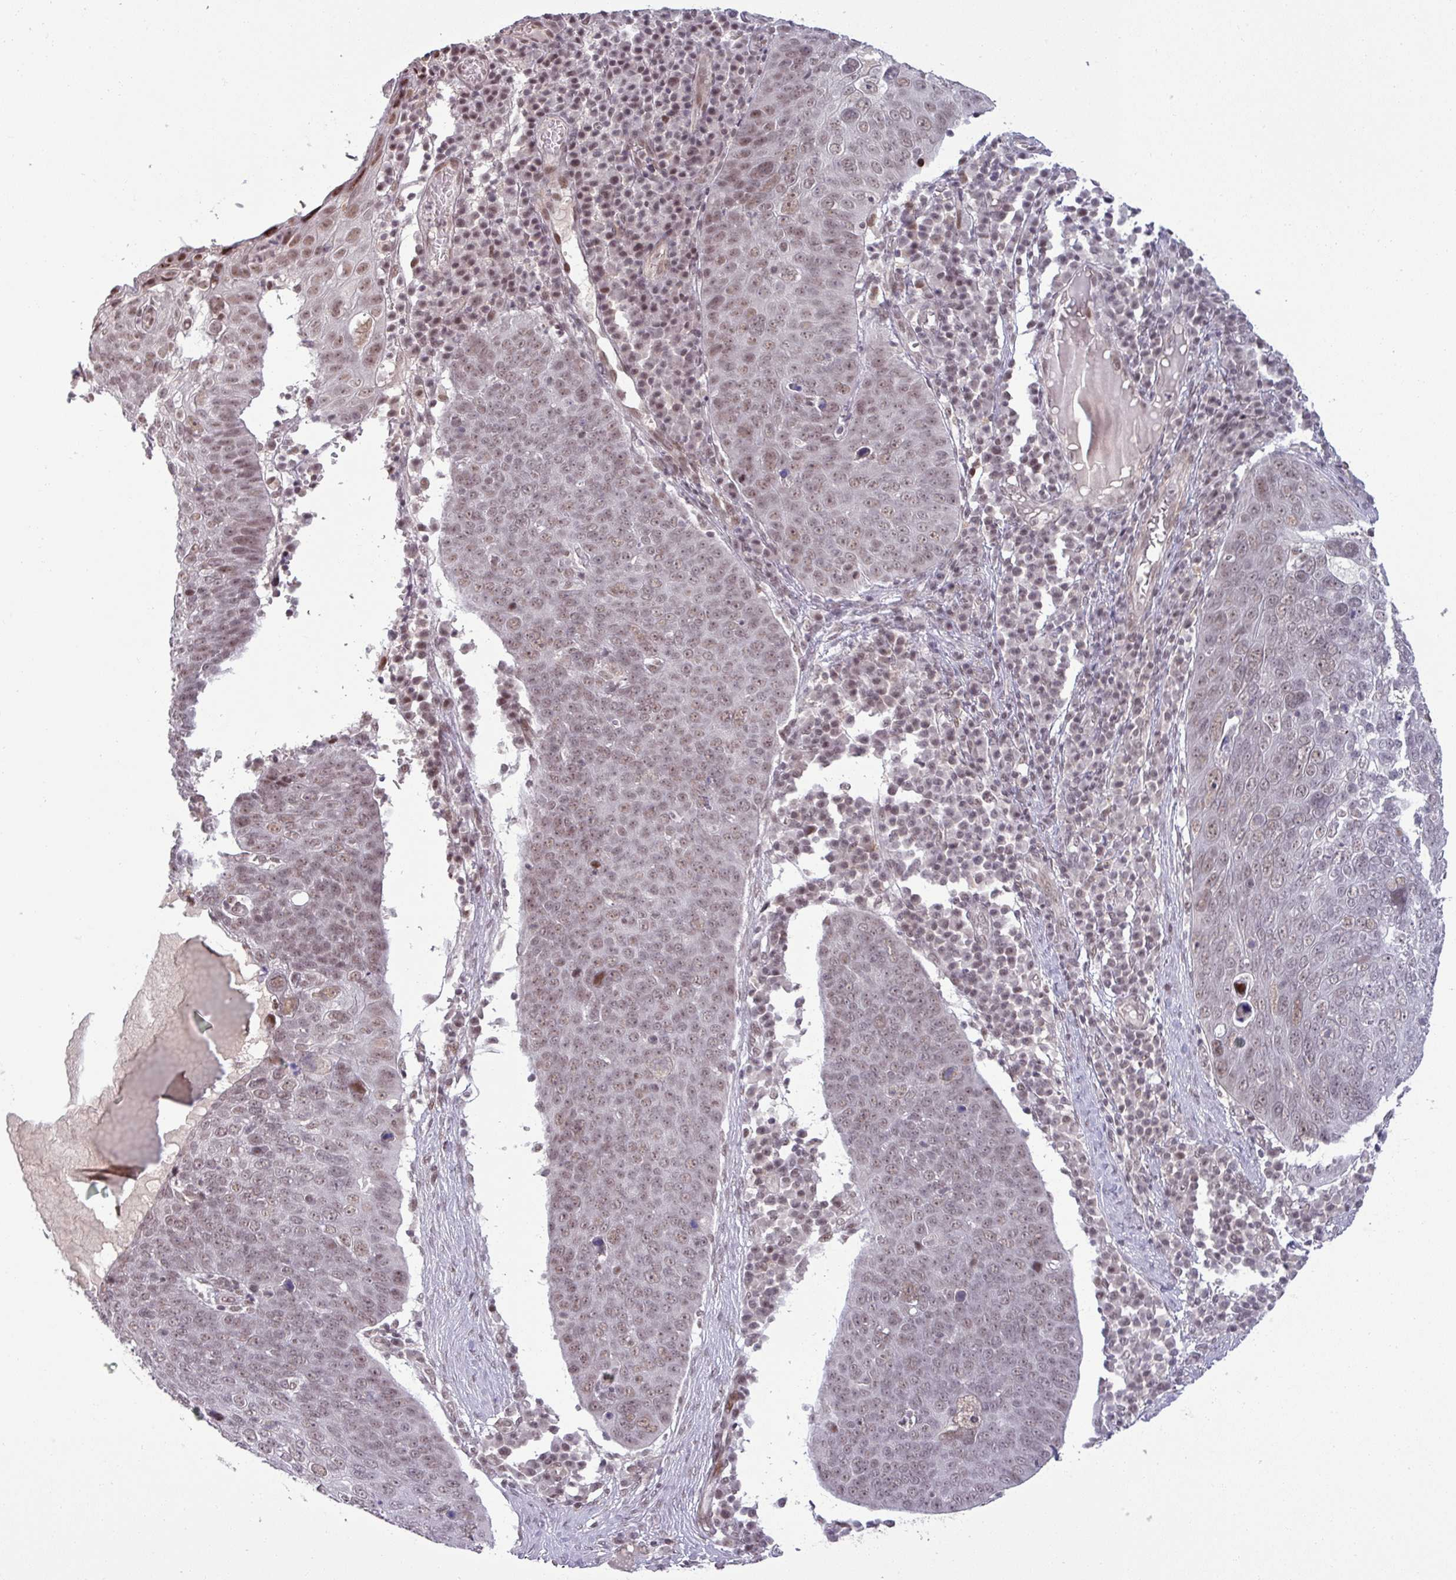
{"staining": {"intensity": "weak", "quantity": ">75%", "location": "nuclear"}, "tissue": "skin cancer", "cell_type": "Tumor cells", "image_type": "cancer", "snomed": [{"axis": "morphology", "description": "Squamous cell carcinoma, NOS"}, {"axis": "topography", "description": "Skin"}], "caption": "Weak nuclear staining for a protein is appreciated in about >75% of tumor cells of skin squamous cell carcinoma using immunohistochemistry (IHC).", "gene": "PTPN20", "patient": {"sex": "male", "age": 71}}